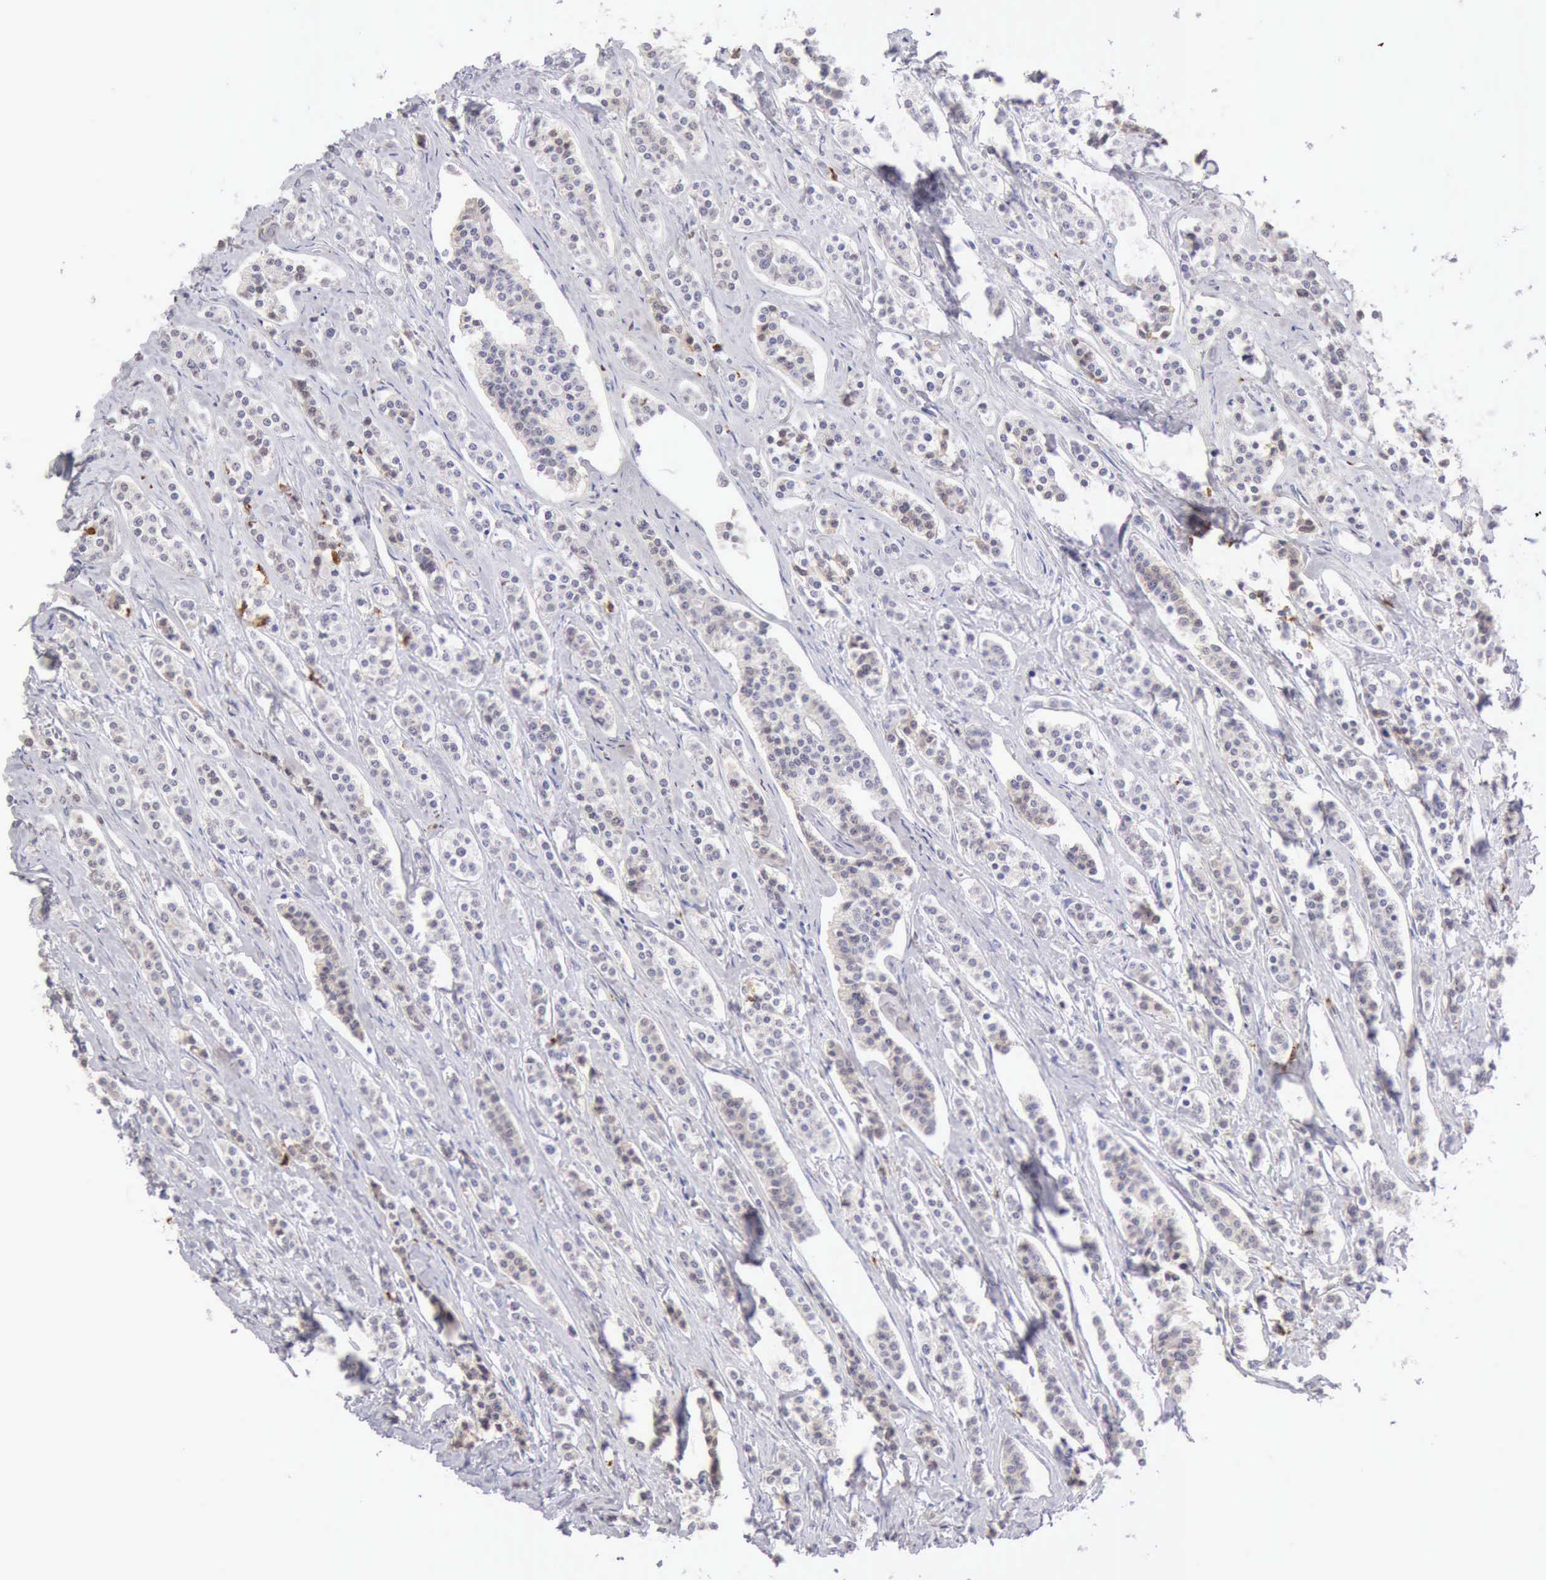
{"staining": {"intensity": "weak", "quantity": "<25%", "location": "cytoplasmic/membranous"}, "tissue": "carcinoid", "cell_type": "Tumor cells", "image_type": "cancer", "snomed": [{"axis": "morphology", "description": "Carcinoid, malignant, NOS"}, {"axis": "topography", "description": "Small intestine"}], "caption": "IHC histopathology image of neoplastic tissue: malignant carcinoid stained with DAB (3,3'-diaminobenzidine) demonstrates no significant protein expression in tumor cells.", "gene": "RNASE1", "patient": {"sex": "male", "age": 63}}